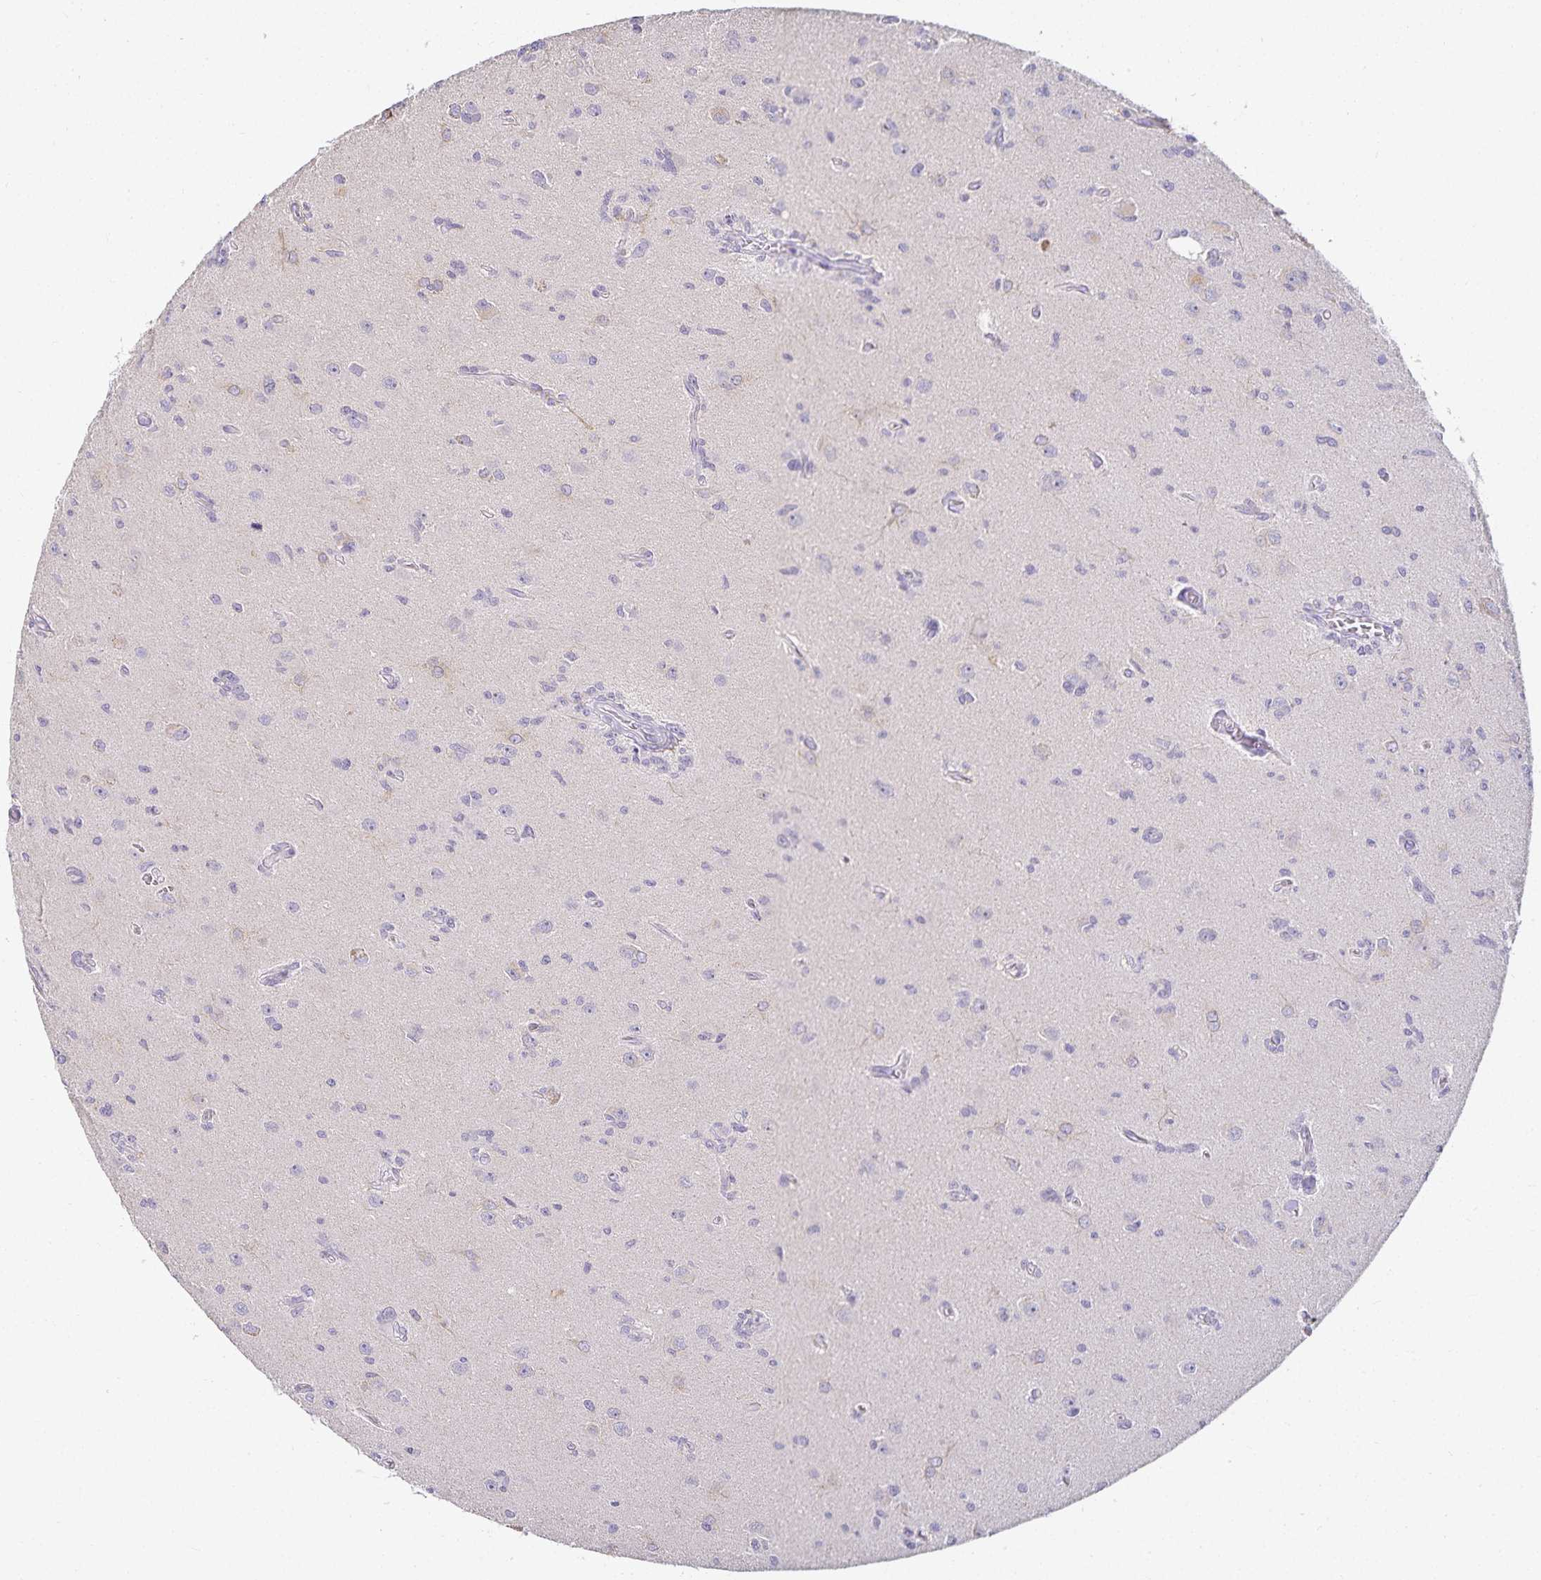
{"staining": {"intensity": "negative", "quantity": "none", "location": "none"}, "tissue": "glioma", "cell_type": "Tumor cells", "image_type": "cancer", "snomed": [{"axis": "morphology", "description": "Glioma, malignant, High grade"}, {"axis": "topography", "description": "Brain"}], "caption": "Tumor cells are negative for brown protein staining in glioma.", "gene": "GP2", "patient": {"sex": "male", "age": 67}}